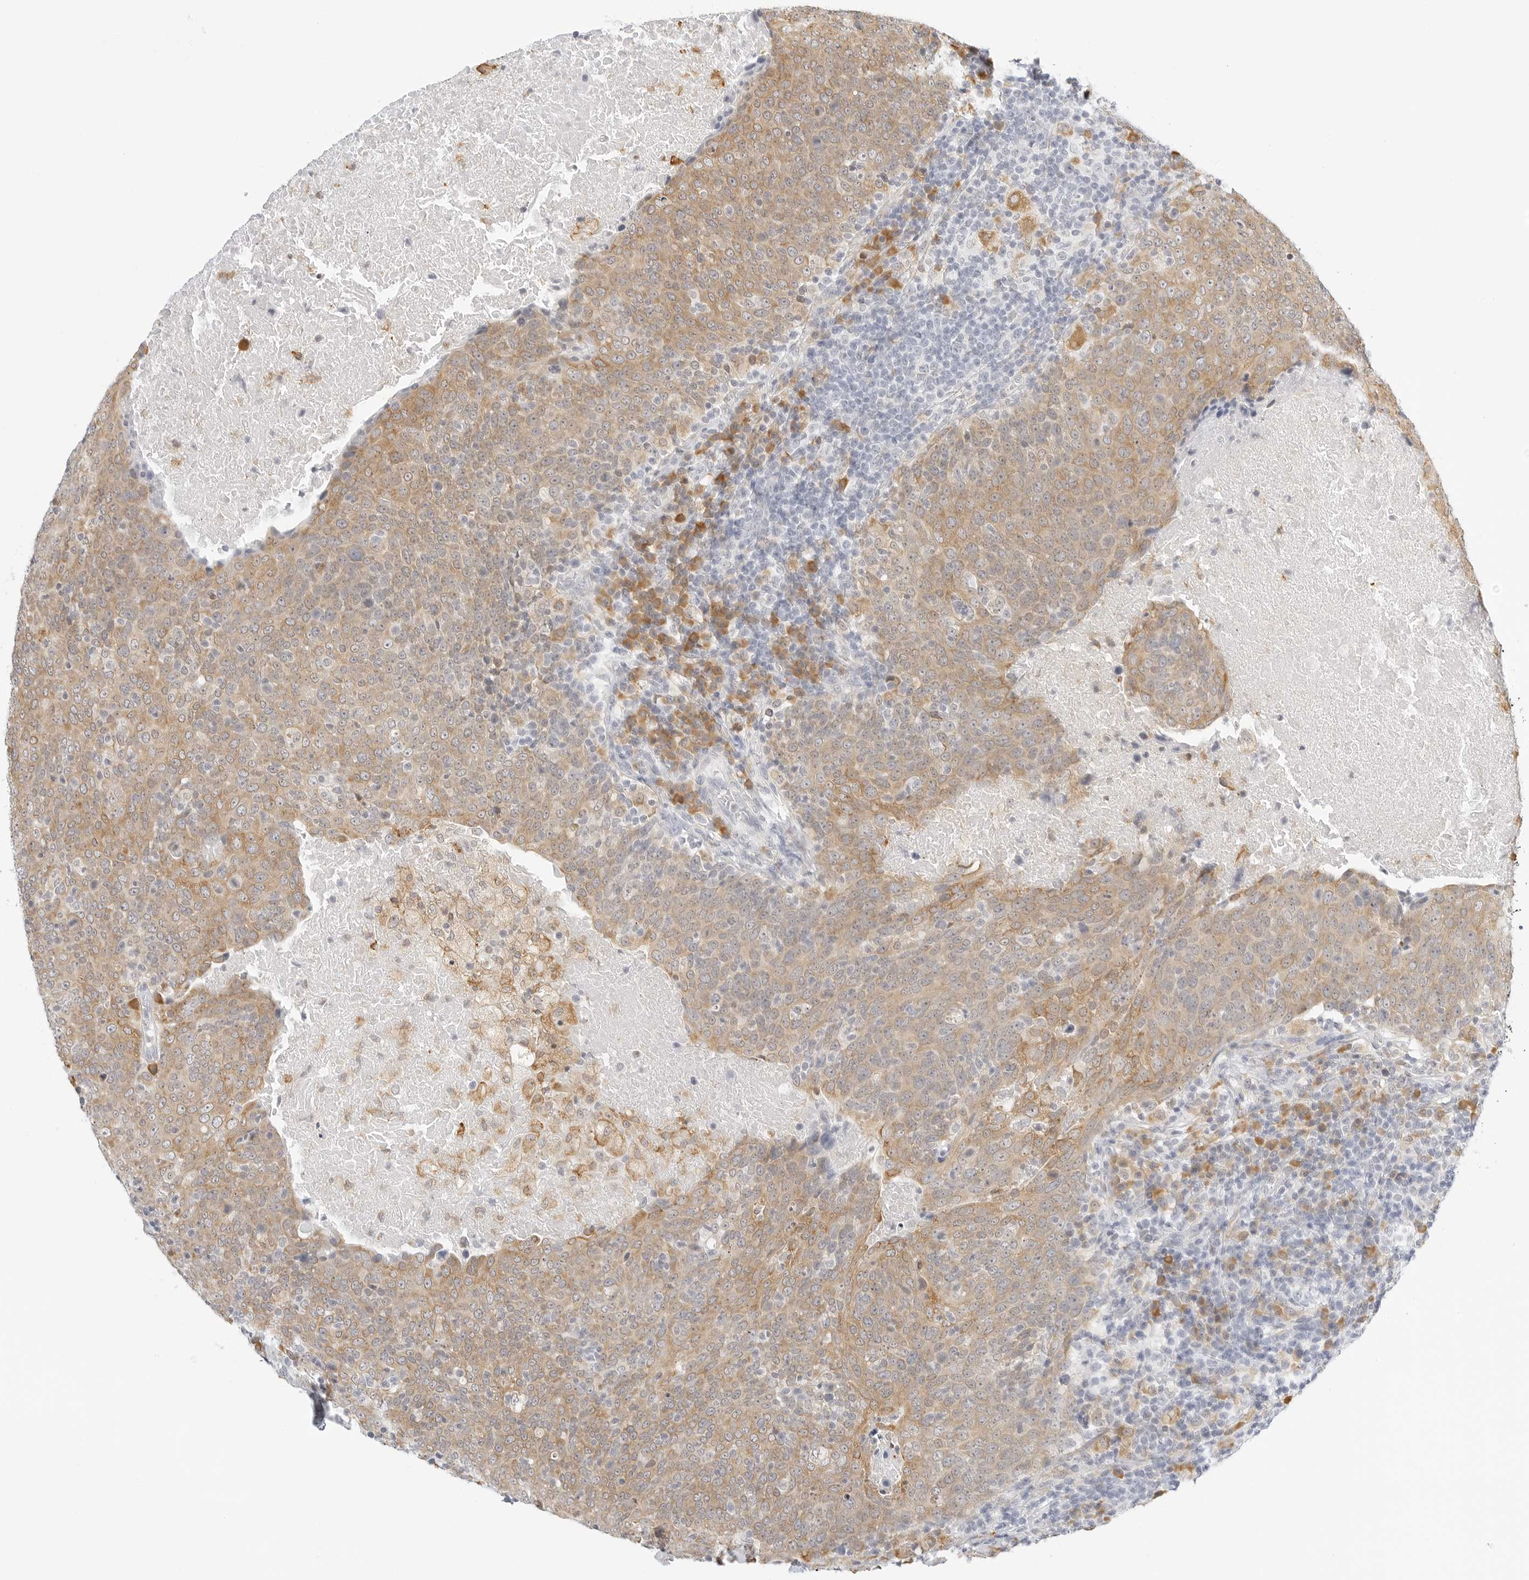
{"staining": {"intensity": "moderate", "quantity": ">75%", "location": "cytoplasmic/membranous"}, "tissue": "head and neck cancer", "cell_type": "Tumor cells", "image_type": "cancer", "snomed": [{"axis": "morphology", "description": "Squamous cell carcinoma, NOS"}, {"axis": "morphology", "description": "Squamous cell carcinoma, metastatic, NOS"}, {"axis": "topography", "description": "Lymph node"}, {"axis": "topography", "description": "Head-Neck"}], "caption": "Immunohistochemical staining of human head and neck cancer displays medium levels of moderate cytoplasmic/membranous expression in about >75% of tumor cells. The staining is performed using DAB brown chromogen to label protein expression. The nuclei are counter-stained blue using hematoxylin.", "gene": "THEM4", "patient": {"sex": "male", "age": 62}}